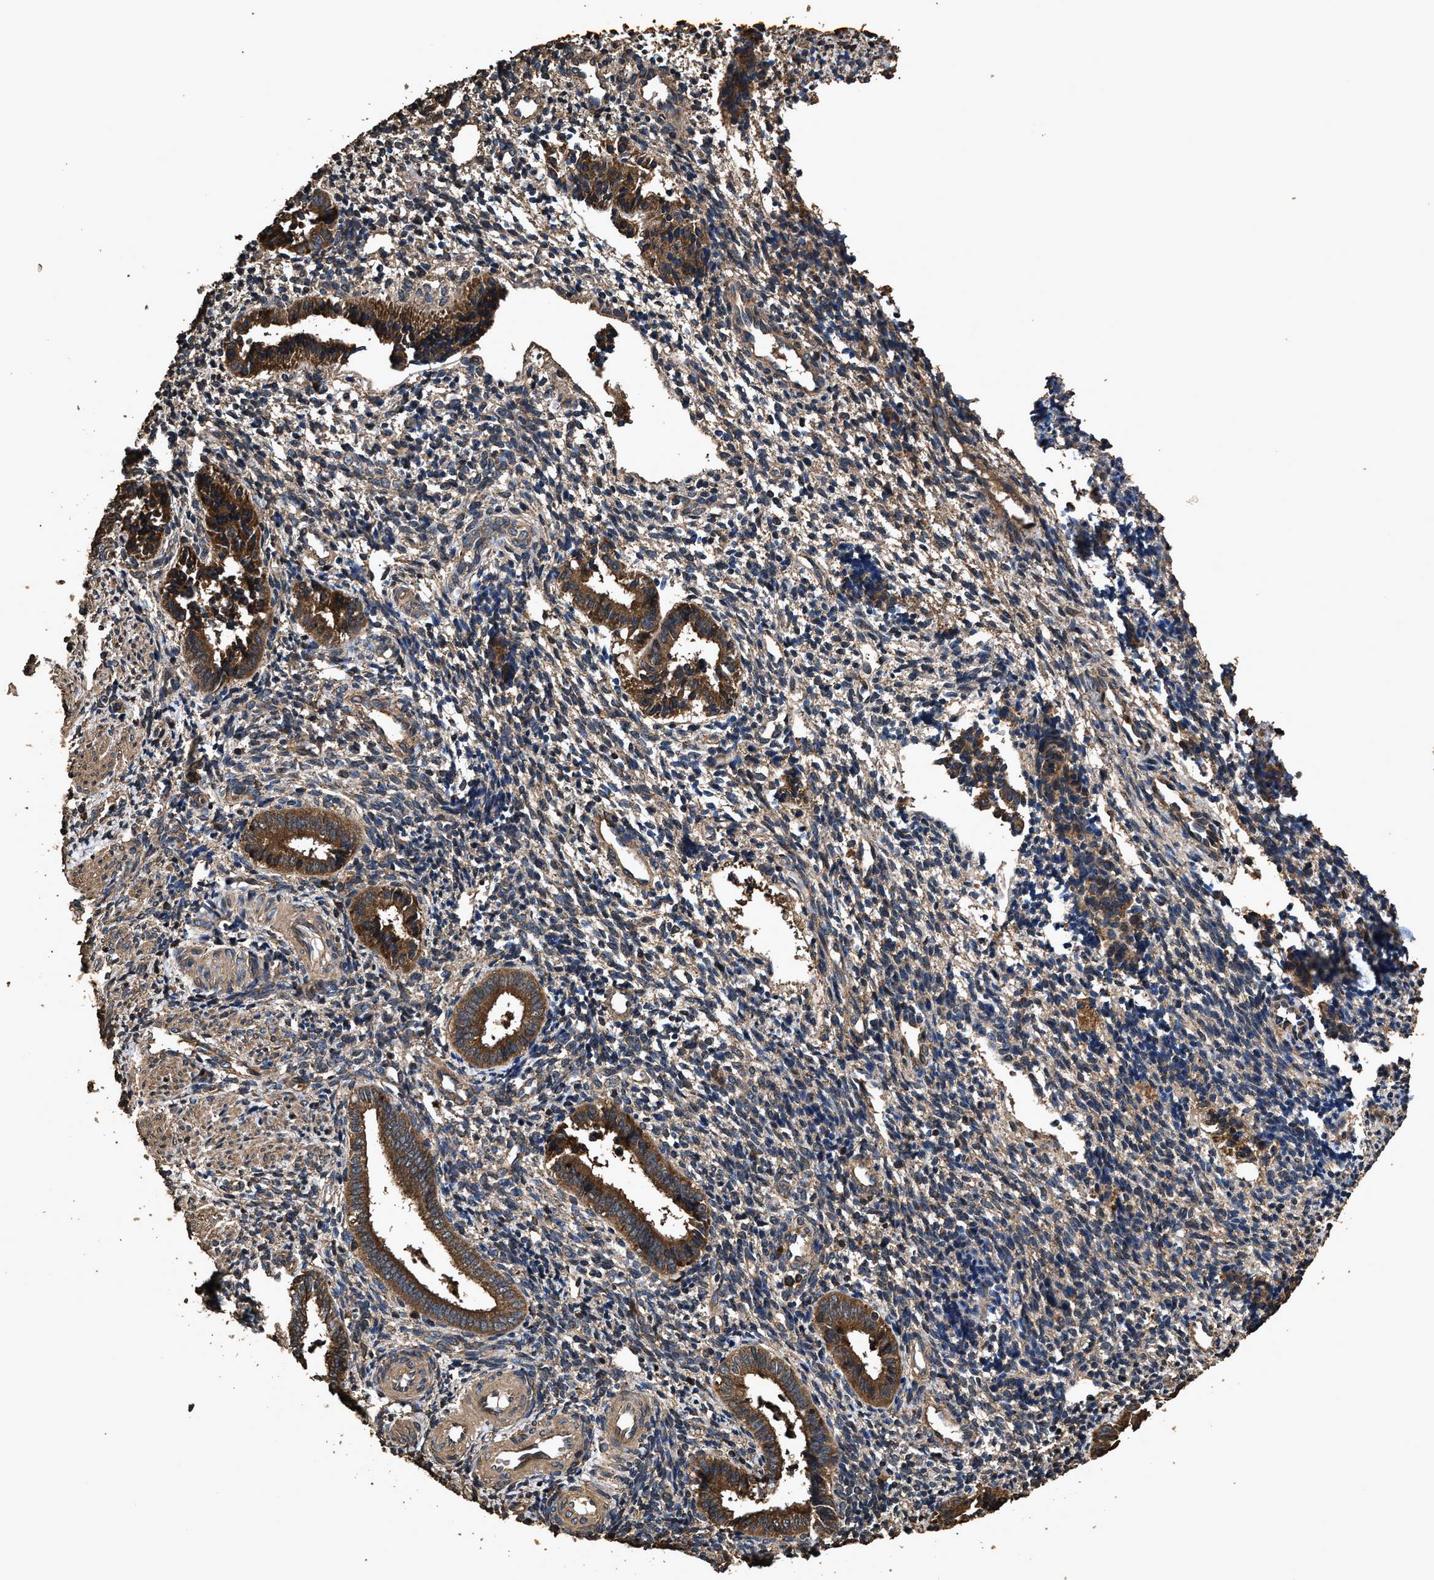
{"staining": {"intensity": "moderate", "quantity": ">75%", "location": "cytoplasmic/membranous"}, "tissue": "endometrium", "cell_type": "Cells in endometrial stroma", "image_type": "normal", "snomed": [{"axis": "morphology", "description": "Normal tissue, NOS"}, {"axis": "topography", "description": "Uterus"}, {"axis": "topography", "description": "Endometrium"}], "caption": "Protein staining exhibits moderate cytoplasmic/membranous positivity in approximately >75% of cells in endometrial stroma in normal endometrium.", "gene": "ZMYND19", "patient": {"sex": "female", "age": 33}}